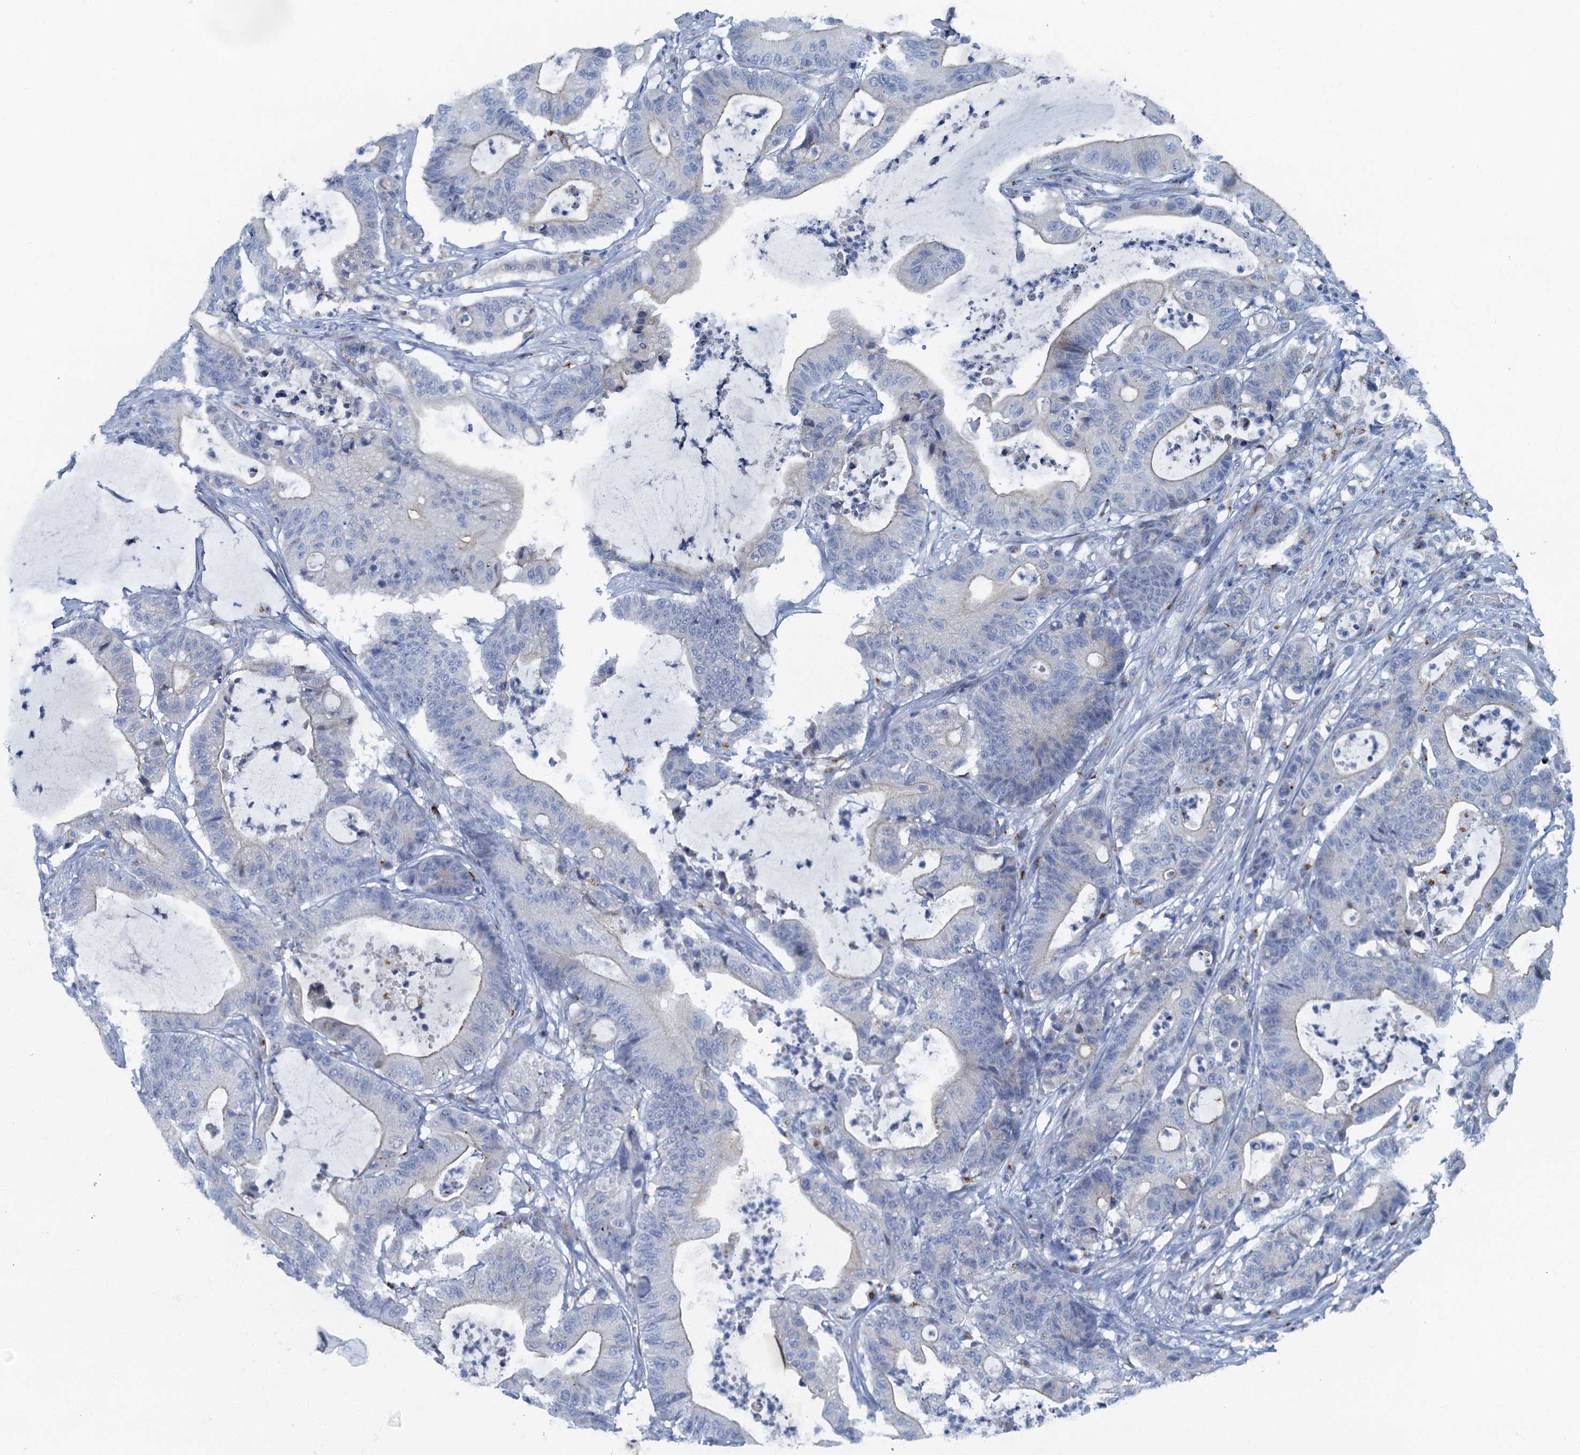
{"staining": {"intensity": "negative", "quantity": "none", "location": "none"}, "tissue": "colorectal cancer", "cell_type": "Tumor cells", "image_type": "cancer", "snomed": [{"axis": "morphology", "description": "Adenocarcinoma, NOS"}, {"axis": "topography", "description": "Colon"}], "caption": "An immunohistochemistry histopathology image of colorectal cancer (adenocarcinoma) is shown. There is no staining in tumor cells of colorectal cancer (adenocarcinoma).", "gene": "LYPD3", "patient": {"sex": "female", "age": 84}}